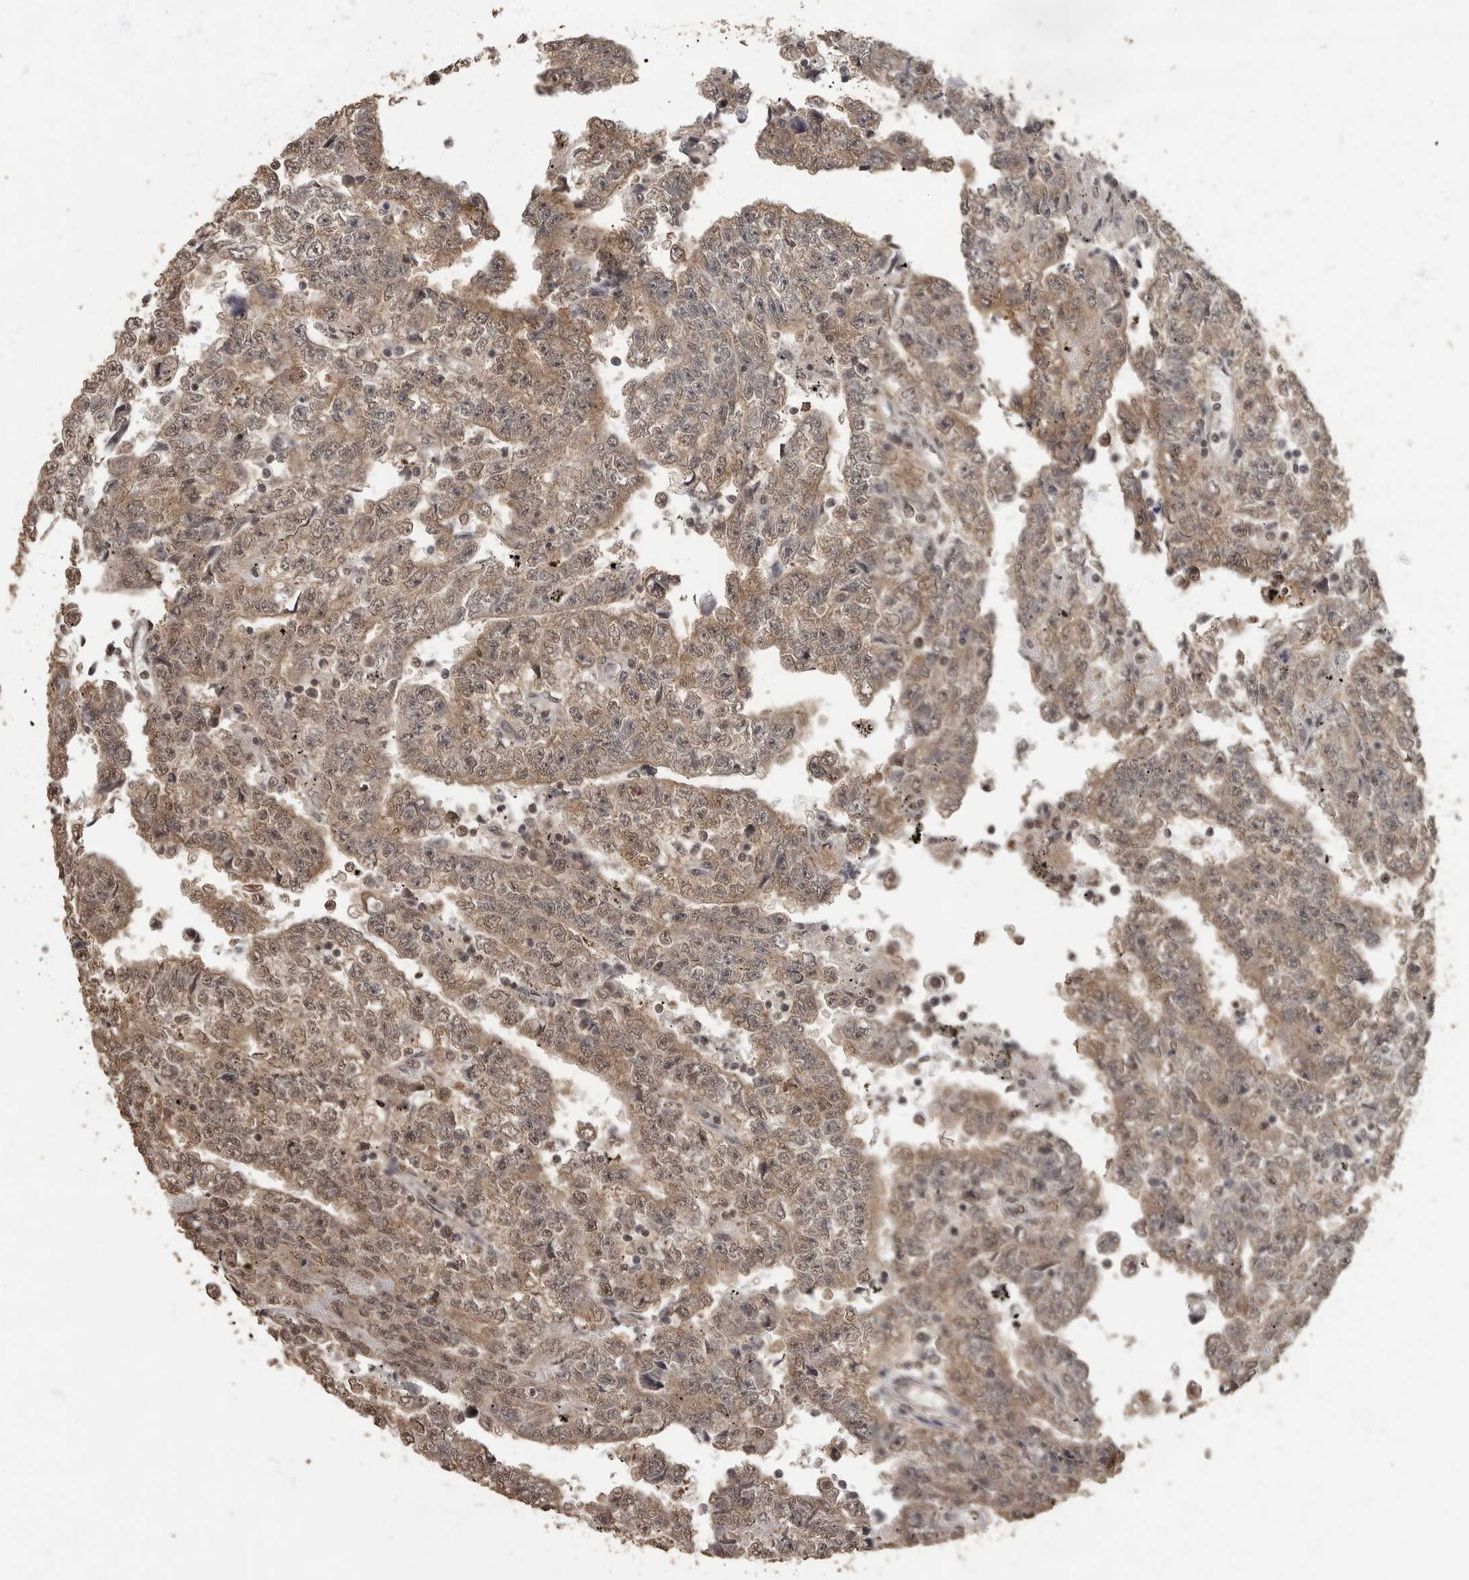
{"staining": {"intensity": "moderate", "quantity": ">75%", "location": "cytoplasmic/membranous,nuclear"}, "tissue": "testis cancer", "cell_type": "Tumor cells", "image_type": "cancer", "snomed": [{"axis": "morphology", "description": "Carcinoma, Embryonal, NOS"}, {"axis": "topography", "description": "Testis"}], "caption": "Testis embryonal carcinoma stained with a protein marker reveals moderate staining in tumor cells.", "gene": "MAFG", "patient": {"sex": "male", "age": 25}}